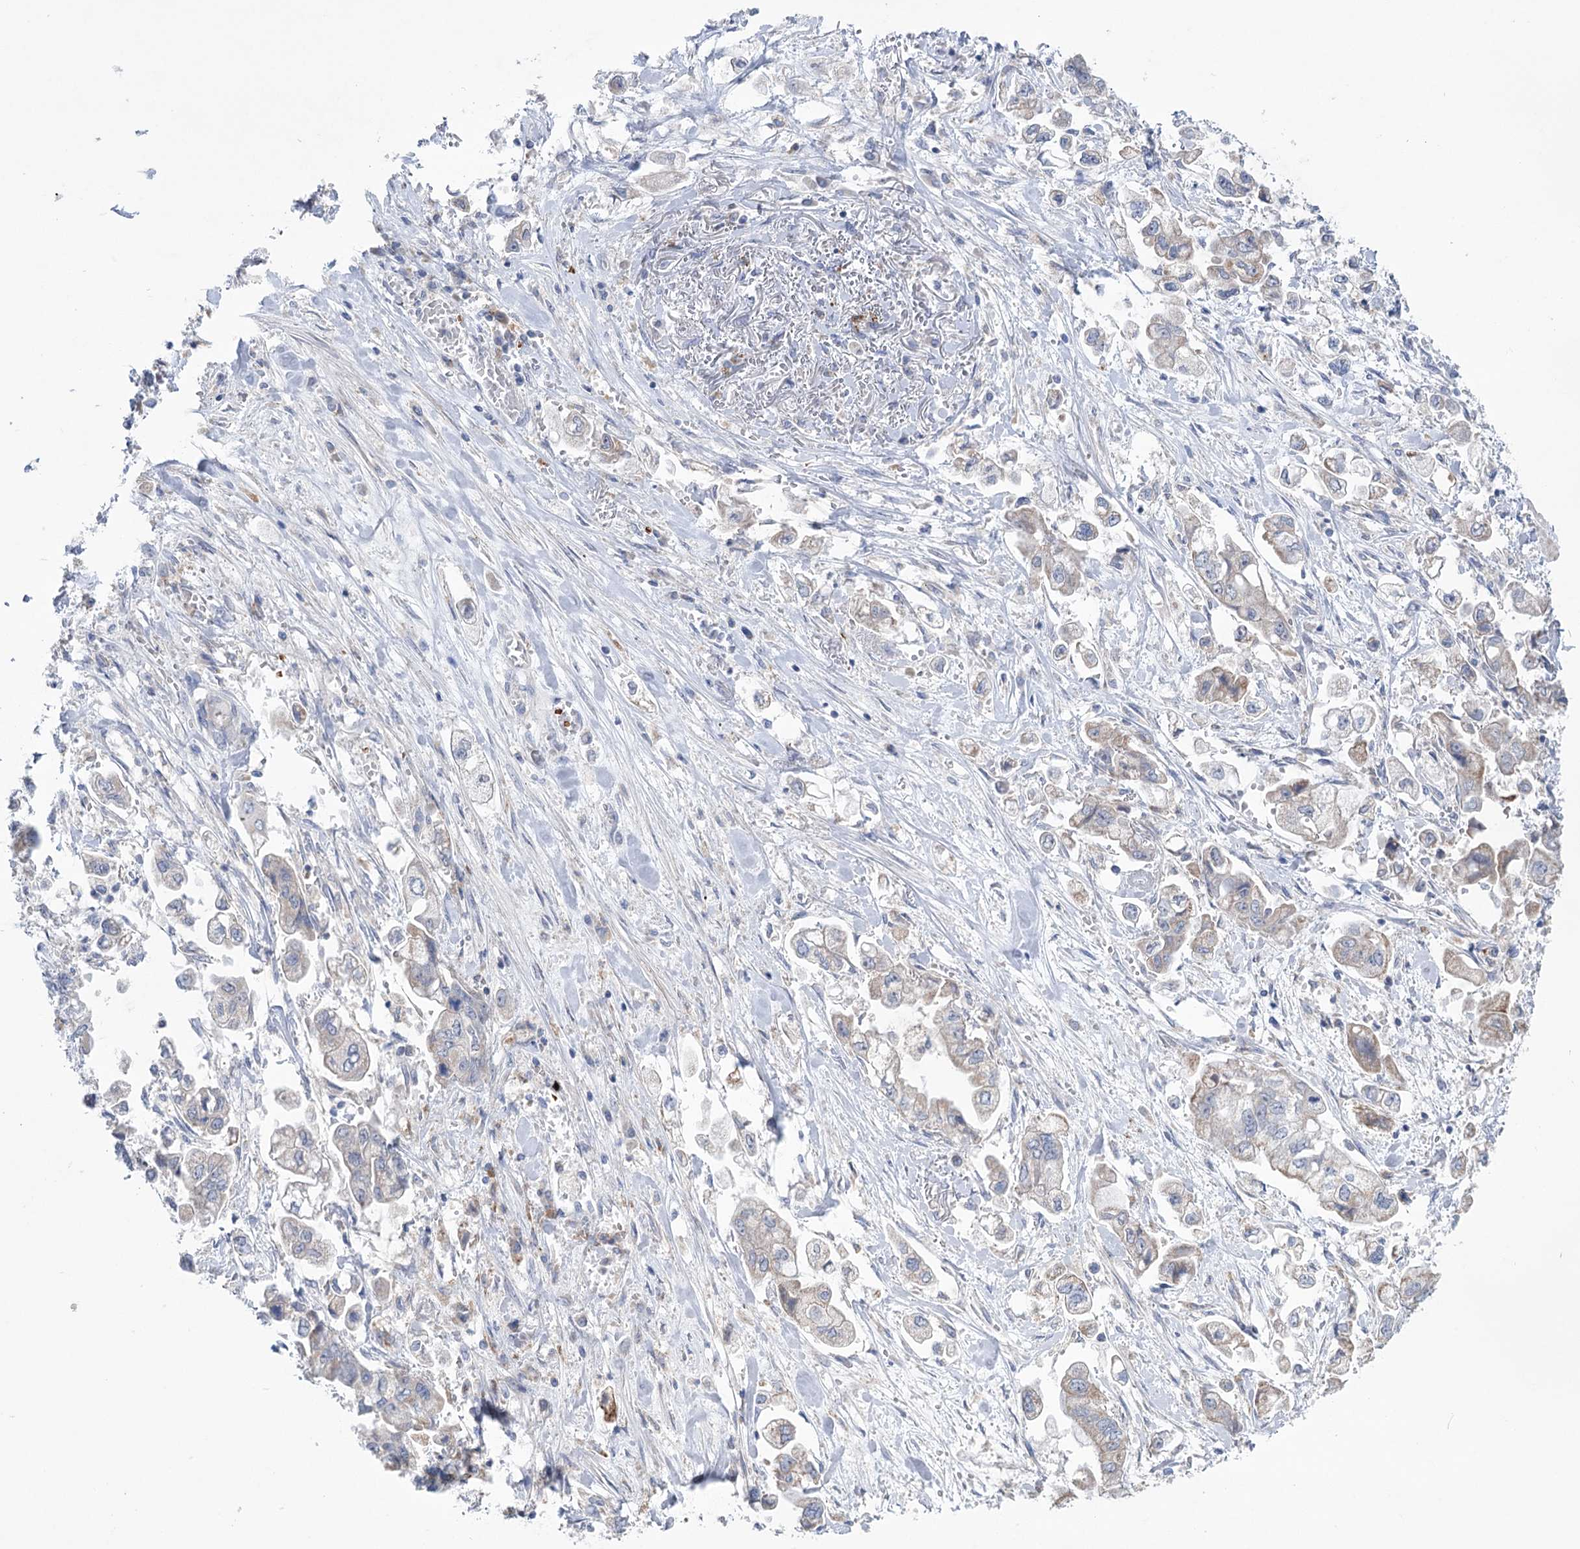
{"staining": {"intensity": "weak", "quantity": "<25%", "location": "cytoplasmic/membranous"}, "tissue": "stomach cancer", "cell_type": "Tumor cells", "image_type": "cancer", "snomed": [{"axis": "morphology", "description": "Adenocarcinoma, NOS"}, {"axis": "topography", "description": "Stomach"}], "caption": "Image shows no protein expression in tumor cells of stomach cancer (adenocarcinoma) tissue.", "gene": "MTCH2", "patient": {"sex": "male", "age": 62}}